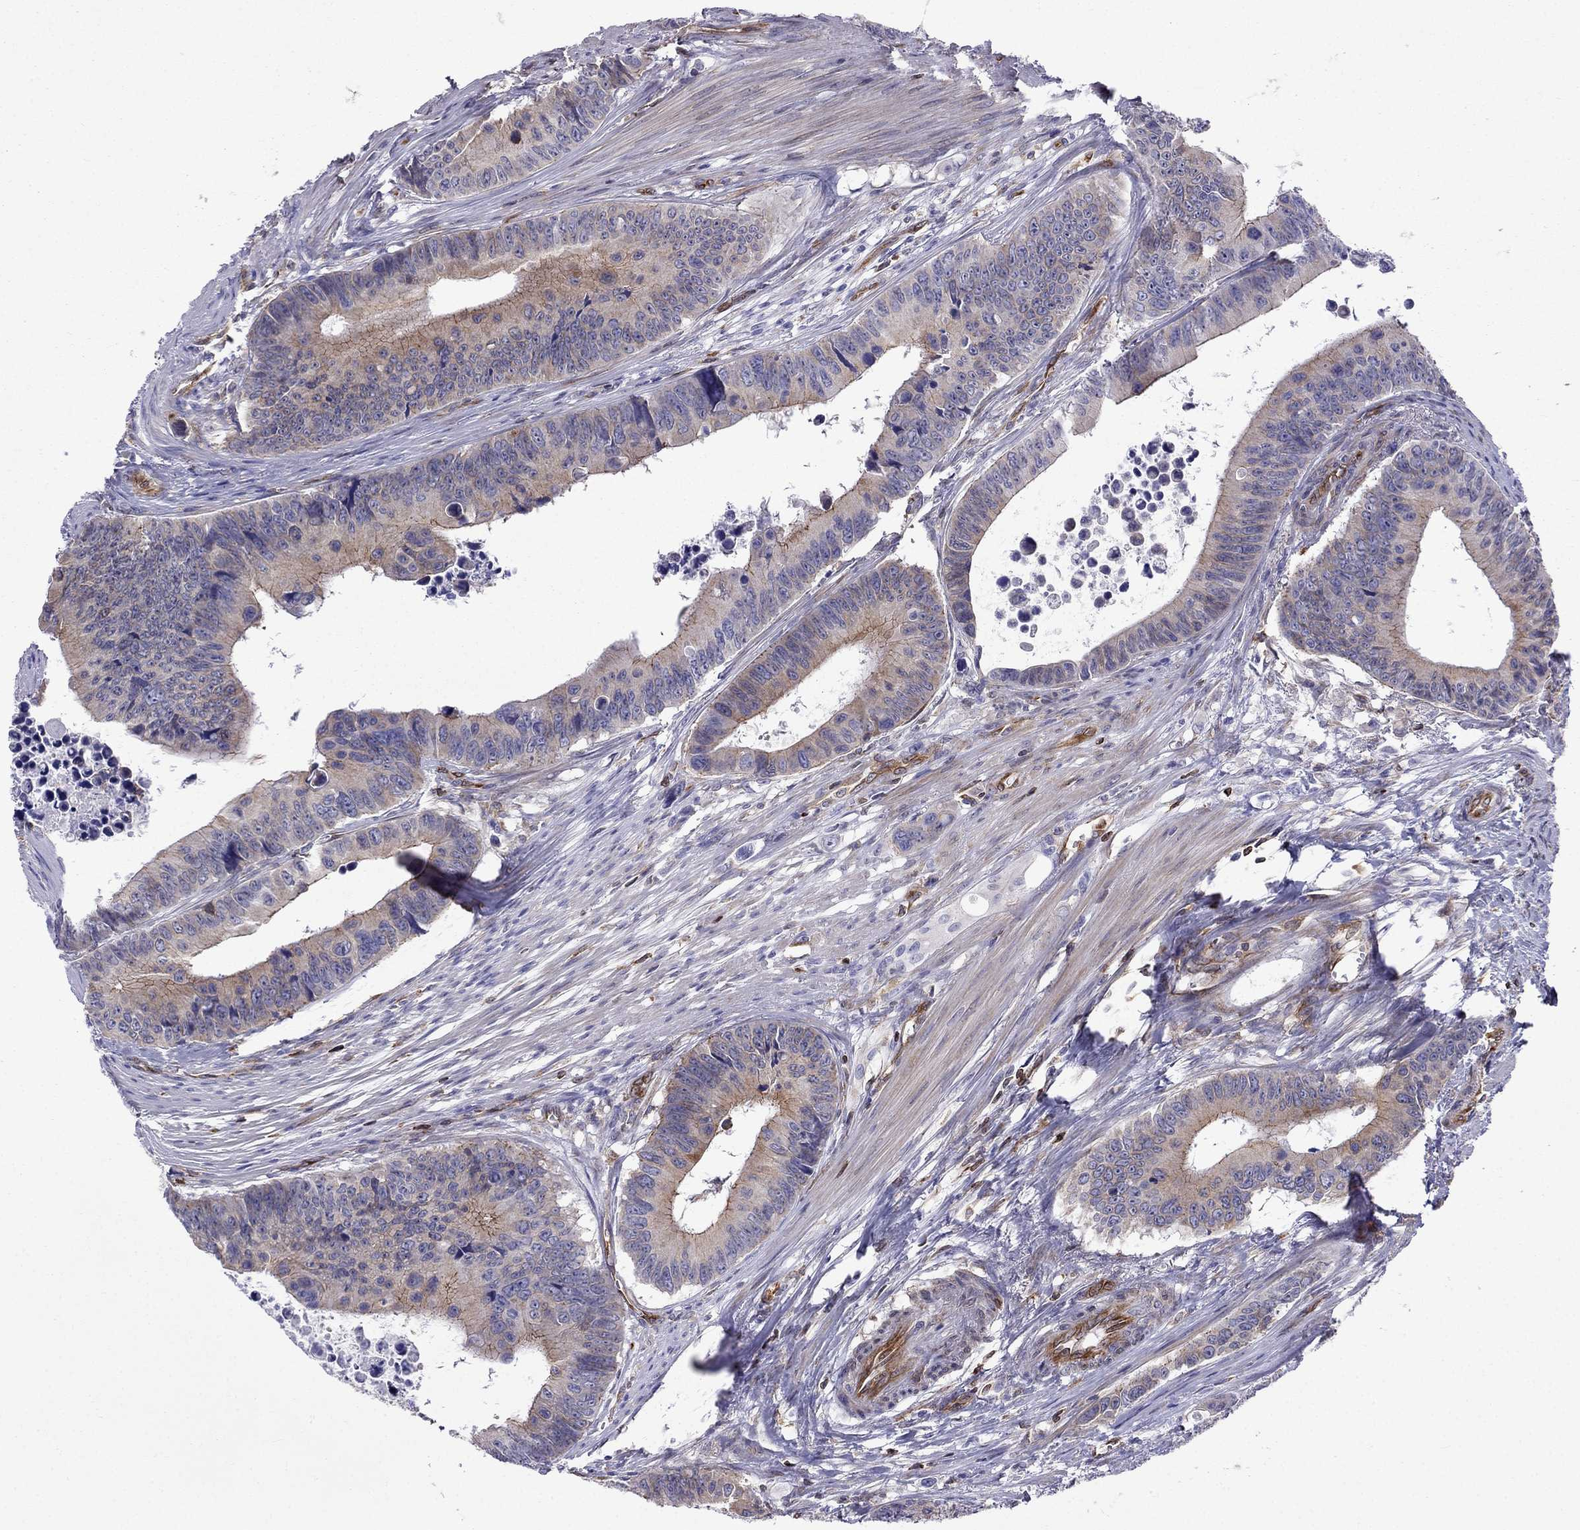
{"staining": {"intensity": "weak", "quantity": "<25%", "location": "cytoplasmic/membranous"}, "tissue": "colorectal cancer", "cell_type": "Tumor cells", "image_type": "cancer", "snomed": [{"axis": "morphology", "description": "Adenocarcinoma, NOS"}, {"axis": "topography", "description": "Colon"}], "caption": "IHC of adenocarcinoma (colorectal) displays no staining in tumor cells.", "gene": "GNAL", "patient": {"sex": "female", "age": 87}}